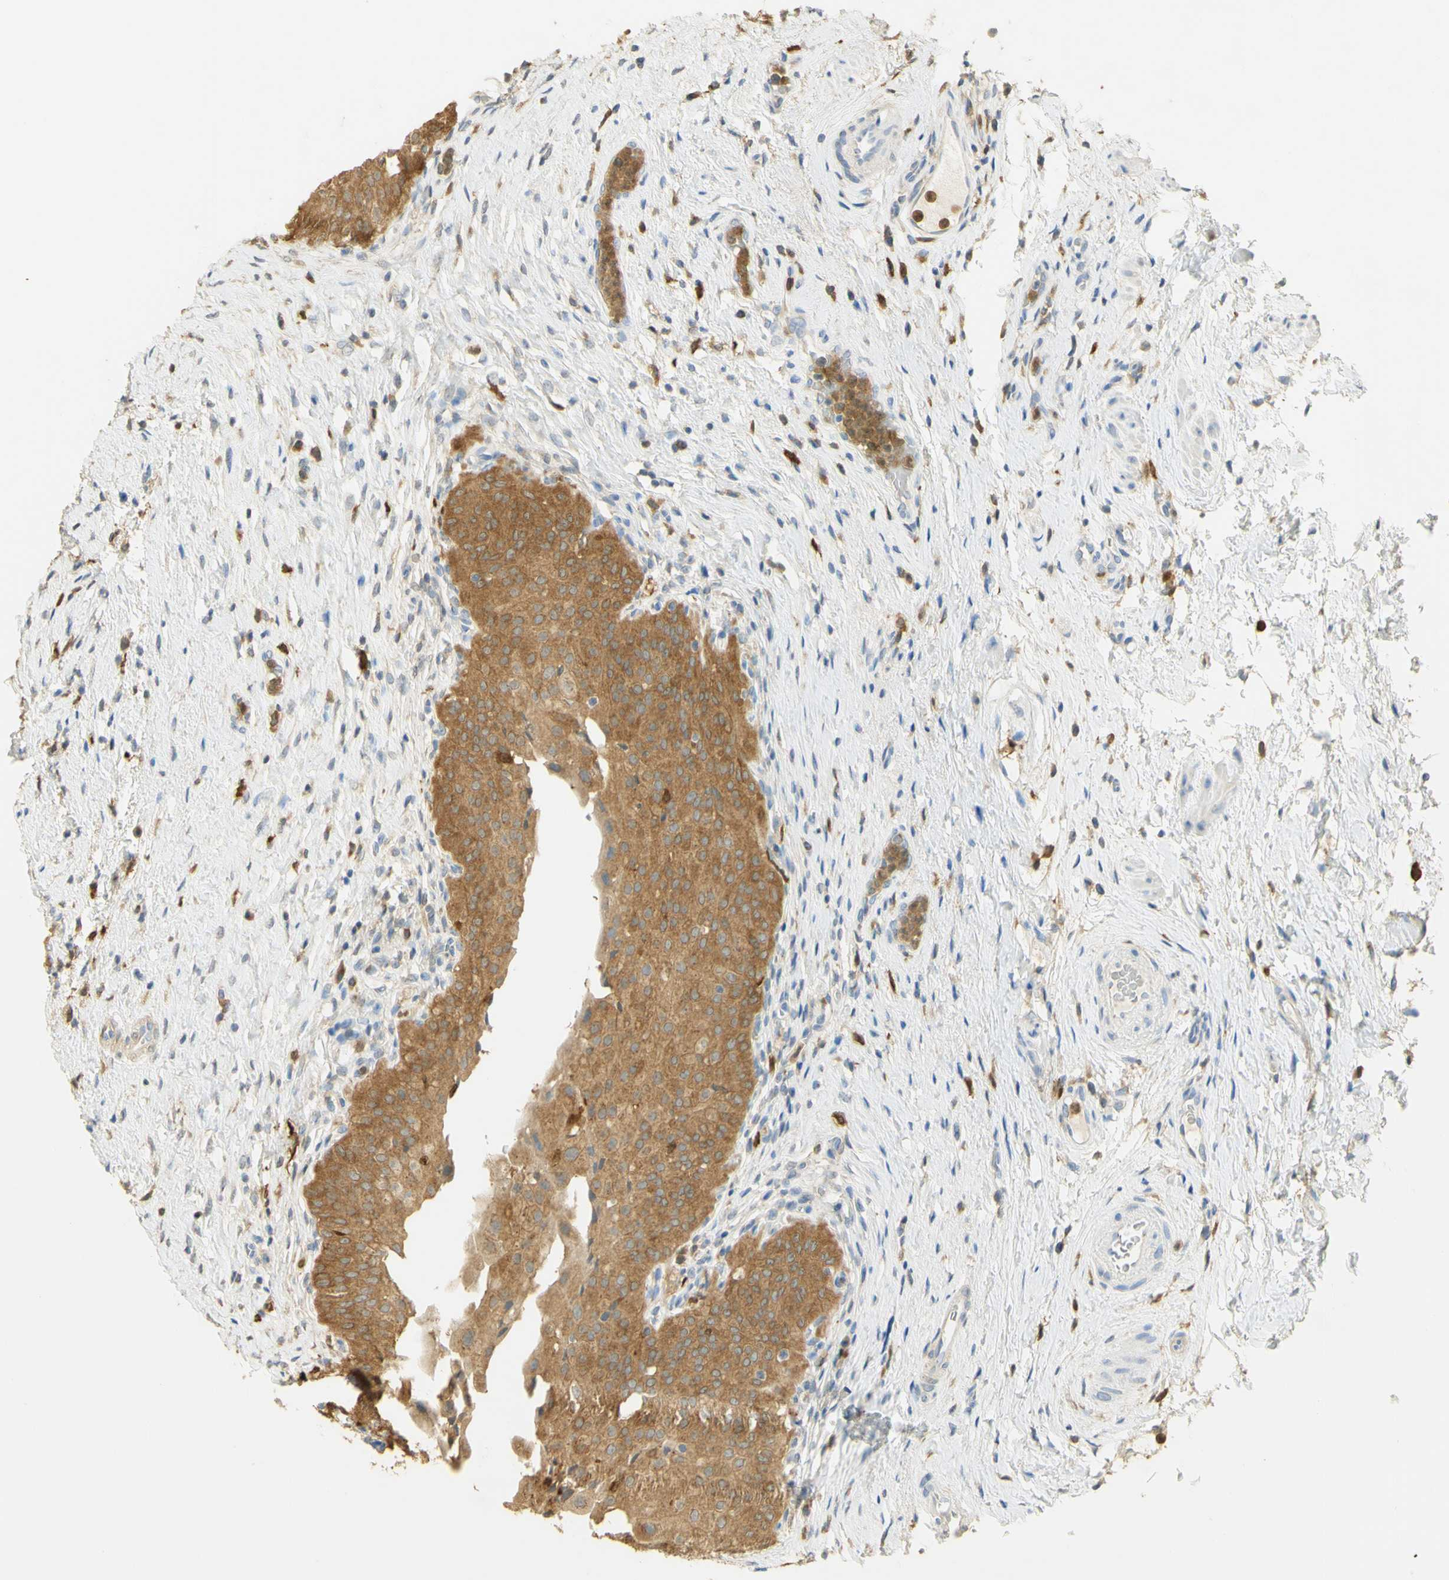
{"staining": {"intensity": "moderate", "quantity": ">75%", "location": "cytoplasmic/membranous"}, "tissue": "urinary bladder", "cell_type": "Urothelial cells", "image_type": "normal", "snomed": [{"axis": "morphology", "description": "Normal tissue, NOS"}, {"axis": "morphology", "description": "Urothelial carcinoma, High grade"}, {"axis": "topography", "description": "Urinary bladder"}], "caption": "Immunohistochemical staining of benign urinary bladder reveals medium levels of moderate cytoplasmic/membranous staining in approximately >75% of urothelial cells. (DAB (3,3'-diaminobenzidine) IHC, brown staining for protein, blue staining for nuclei).", "gene": "PAK1", "patient": {"sex": "male", "age": 46}}